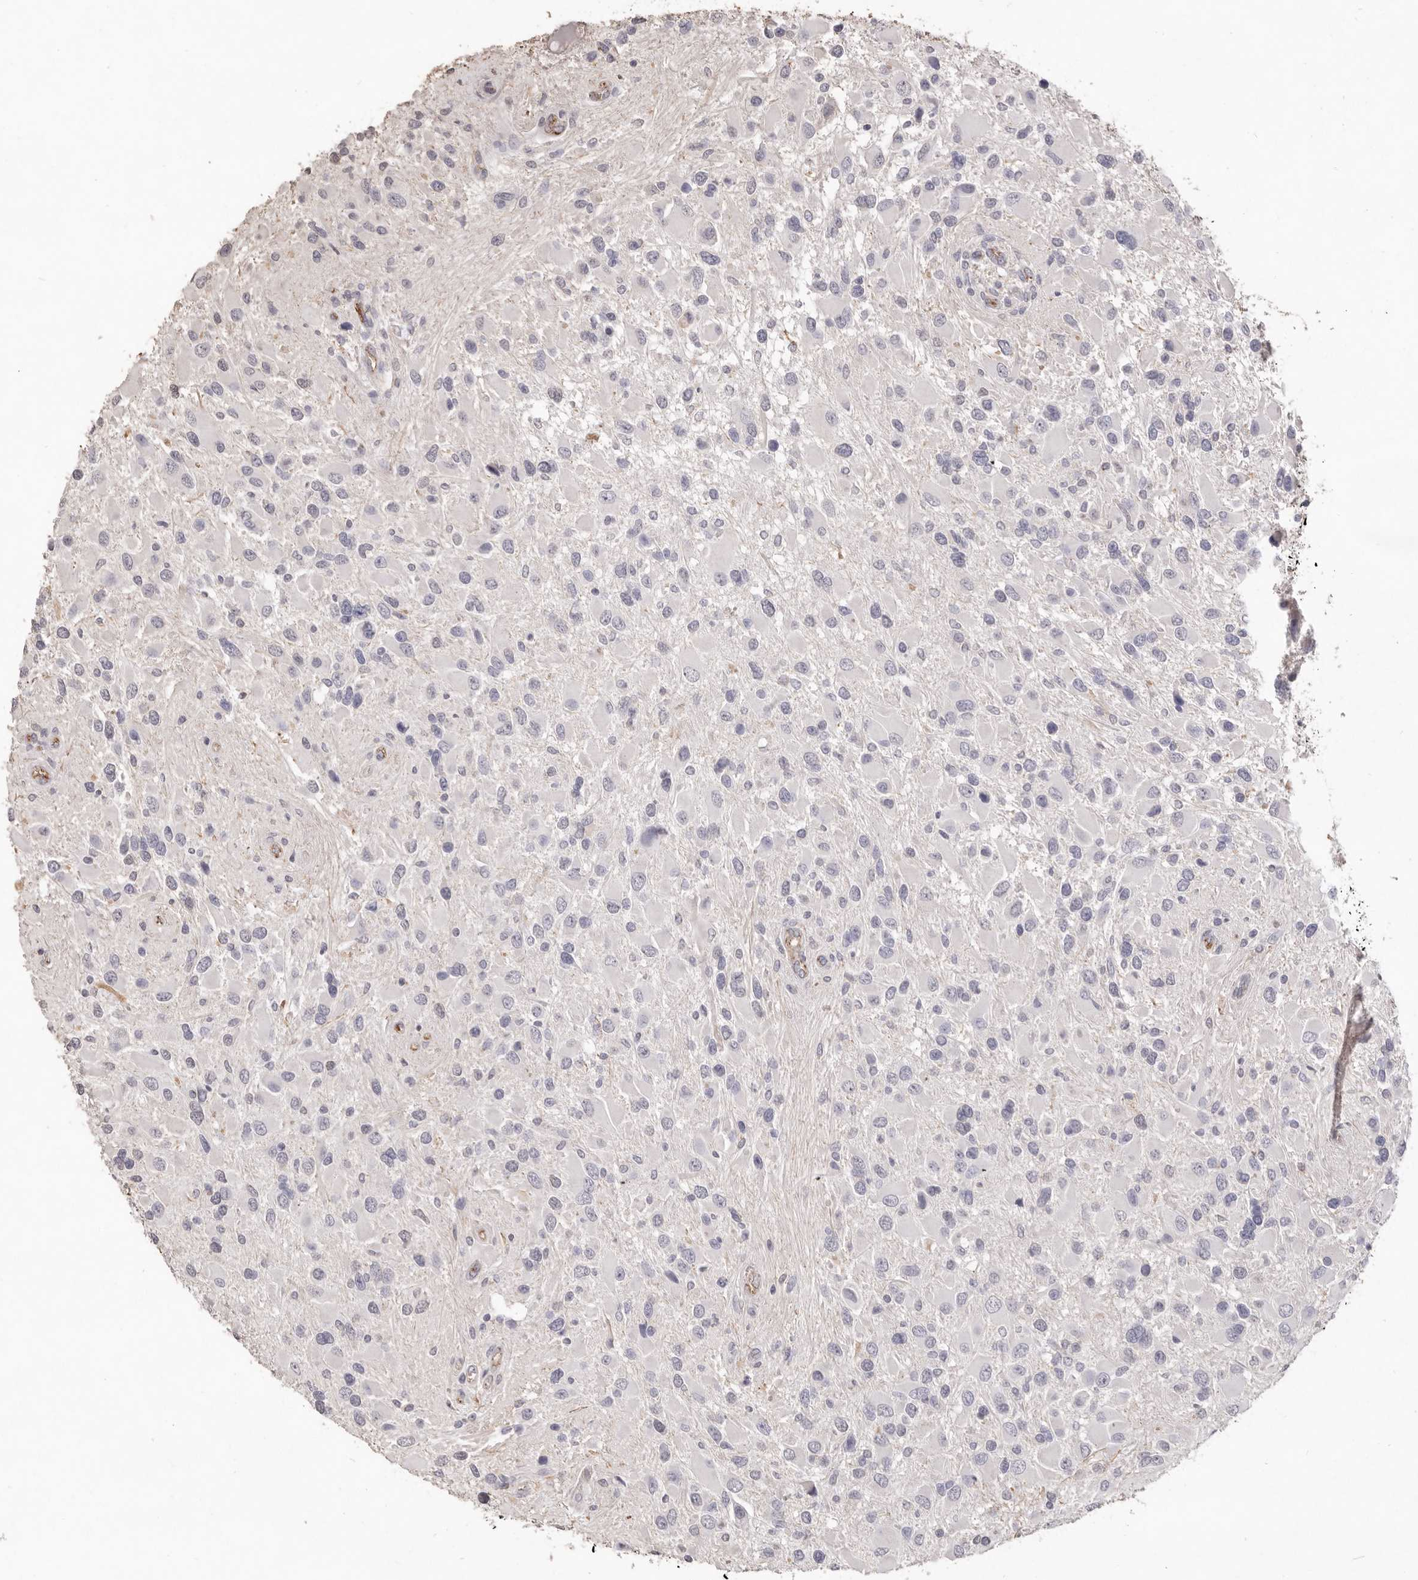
{"staining": {"intensity": "negative", "quantity": "none", "location": "none"}, "tissue": "glioma", "cell_type": "Tumor cells", "image_type": "cancer", "snomed": [{"axis": "morphology", "description": "Glioma, malignant, High grade"}, {"axis": "topography", "description": "Brain"}], "caption": "Immunohistochemistry photomicrograph of neoplastic tissue: malignant high-grade glioma stained with DAB reveals no significant protein staining in tumor cells.", "gene": "ZYG11B", "patient": {"sex": "male", "age": 53}}